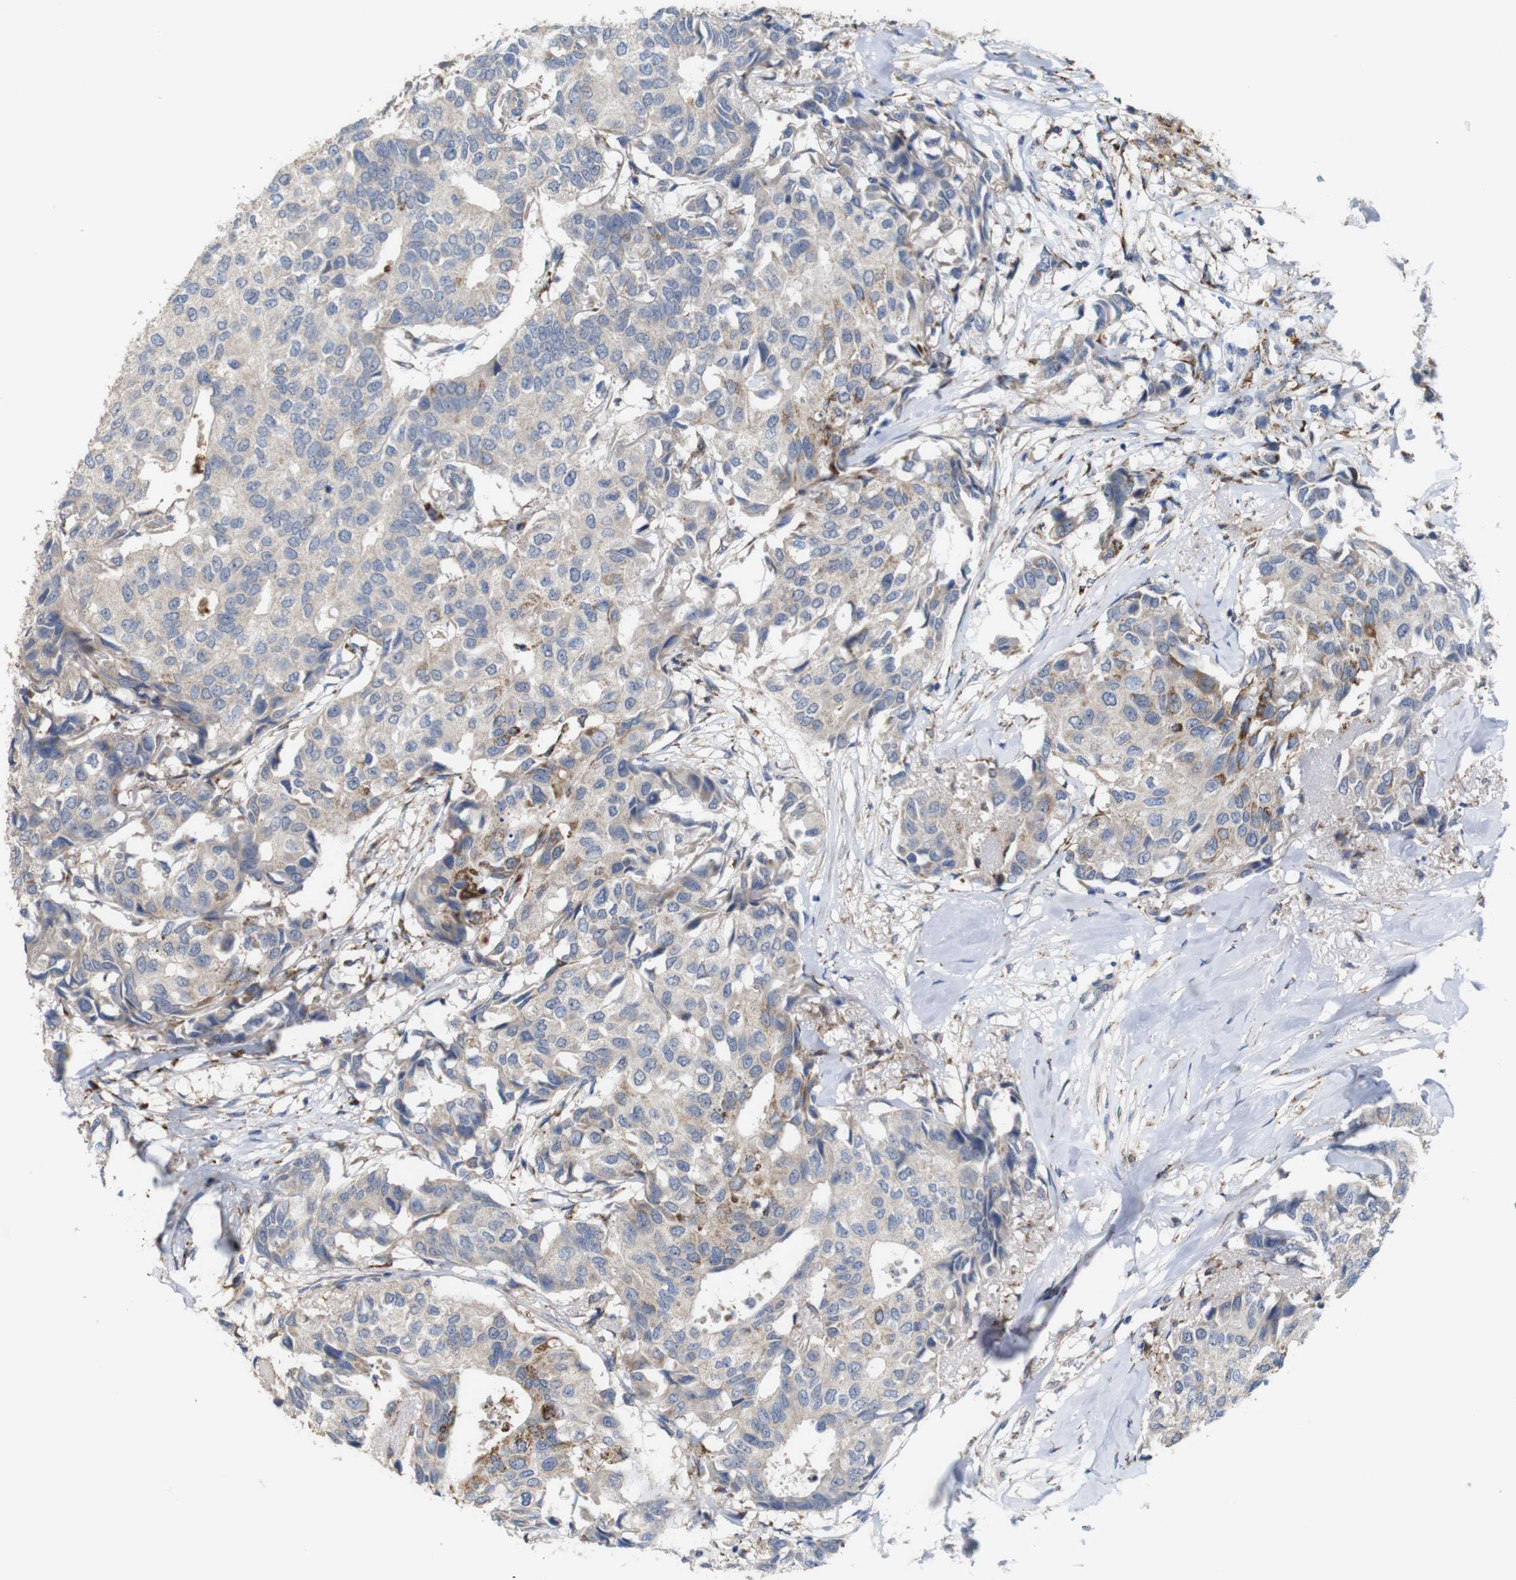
{"staining": {"intensity": "weak", "quantity": ">75%", "location": "cytoplasmic/membranous"}, "tissue": "breast cancer", "cell_type": "Tumor cells", "image_type": "cancer", "snomed": [{"axis": "morphology", "description": "Duct carcinoma"}, {"axis": "topography", "description": "Breast"}], "caption": "Breast cancer (invasive ductal carcinoma) stained for a protein demonstrates weak cytoplasmic/membranous positivity in tumor cells. (IHC, brightfield microscopy, high magnification).", "gene": "PTPRR", "patient": {"sex": "female", "age": 80}}